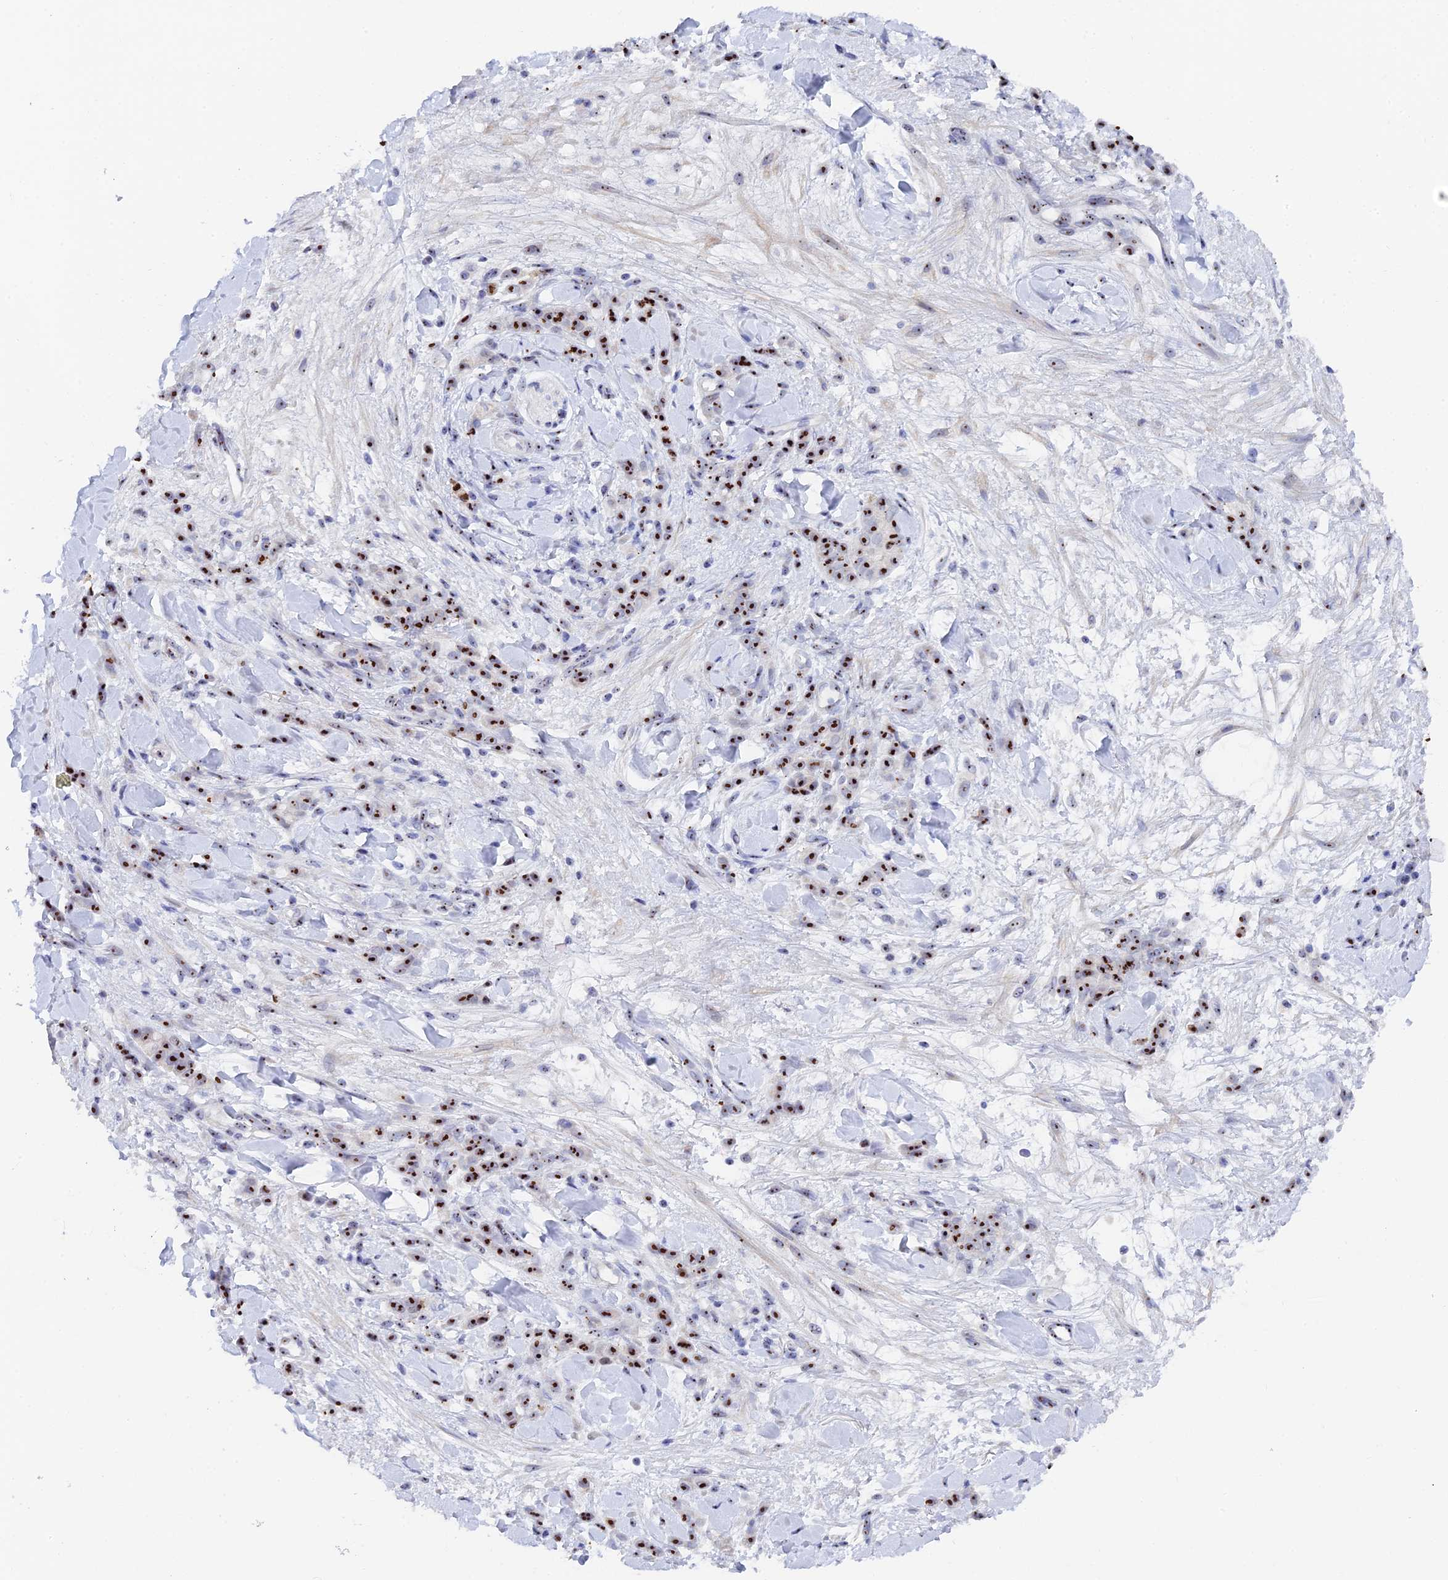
{"staining": {"intensity": "strong", "quantity": ">75%", "location": "nuclear"}, "tissue": "stomach cancer", "cell_type": "Tumor cells", "image_type": "cancer", "snomed": [{"axis": "morphology", "description": "Normal tissue, NOS"}, {"axis": "morphology", "description": "Adenocarcinoma, NOS"}, {"axis": "topography", "description": "Stomach"}], "caption": "Stomach adenocarcinoma stained with immunohistochemistry (IHC) reveals strong nuclear positivity in approximately >75% of tumor cells. (Stains: DAB (3,3'-diaminobenzidine) in brown, nuclei in blue, Microscopy: brightfield microscopy at high magnification).", "gene": "RSL1D1", "patient": {"sex": "male", "age": 82}}